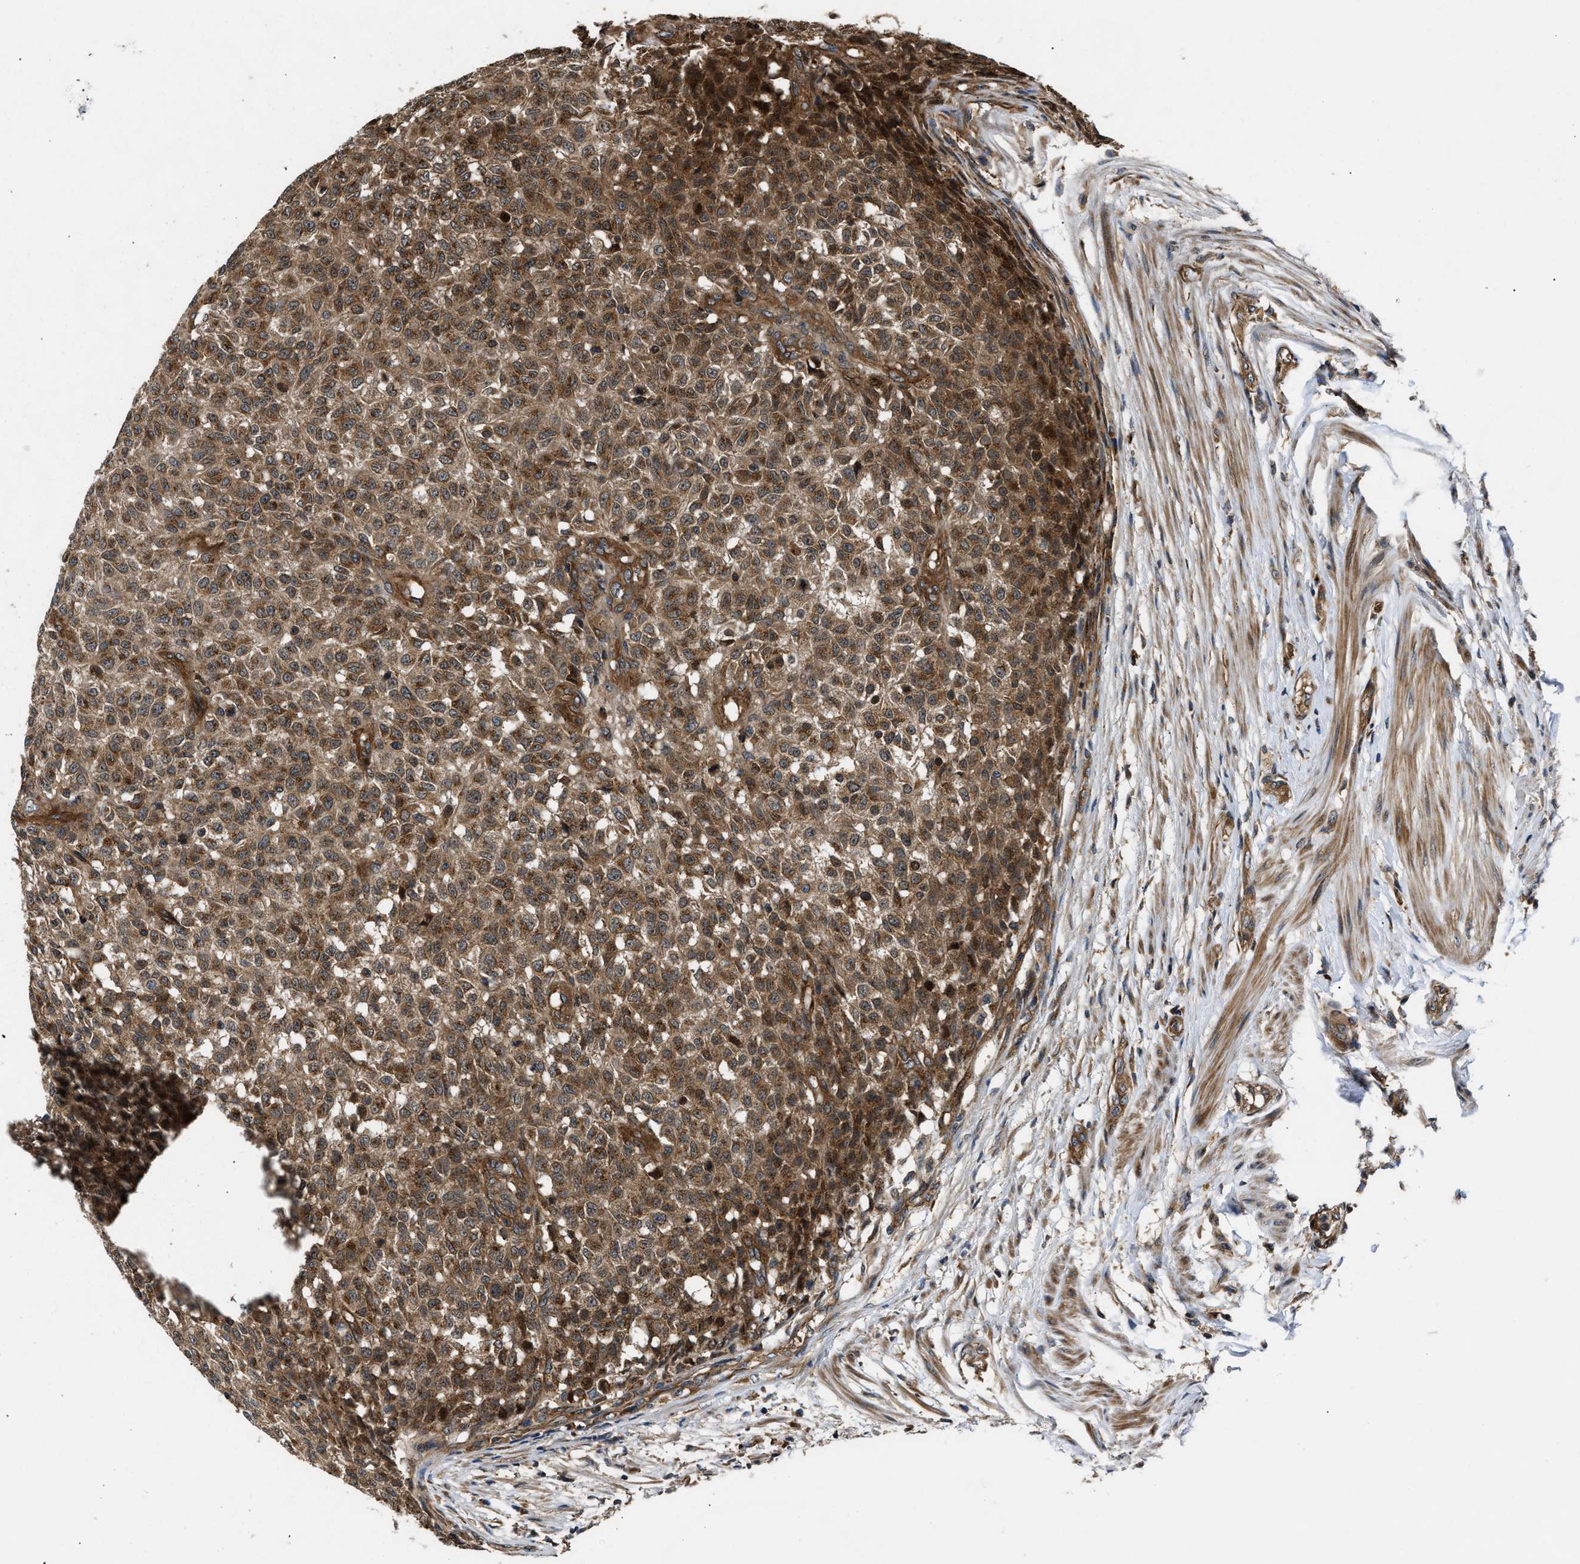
{"staining": {"intensity": "moderate", "quantity": ">75%", "location": "cytoplasmic/membranous"}, "tissue": "testis cancer", "cell_type": "Tumor cells", "image_type": "cancer", "snomed": [{"axis": "morphology", "description": "Seminoma, NOS"}, {"axis": "topography", "description": "Testis"}], "caption": "IHC of seminoma (testis) reveals medium levels of moderate cytoplasmic/membranous expression in approximately >75% of tumor cells.", "gene": "PNPLA8", "patient": {"sex": "male", "age": 59}}